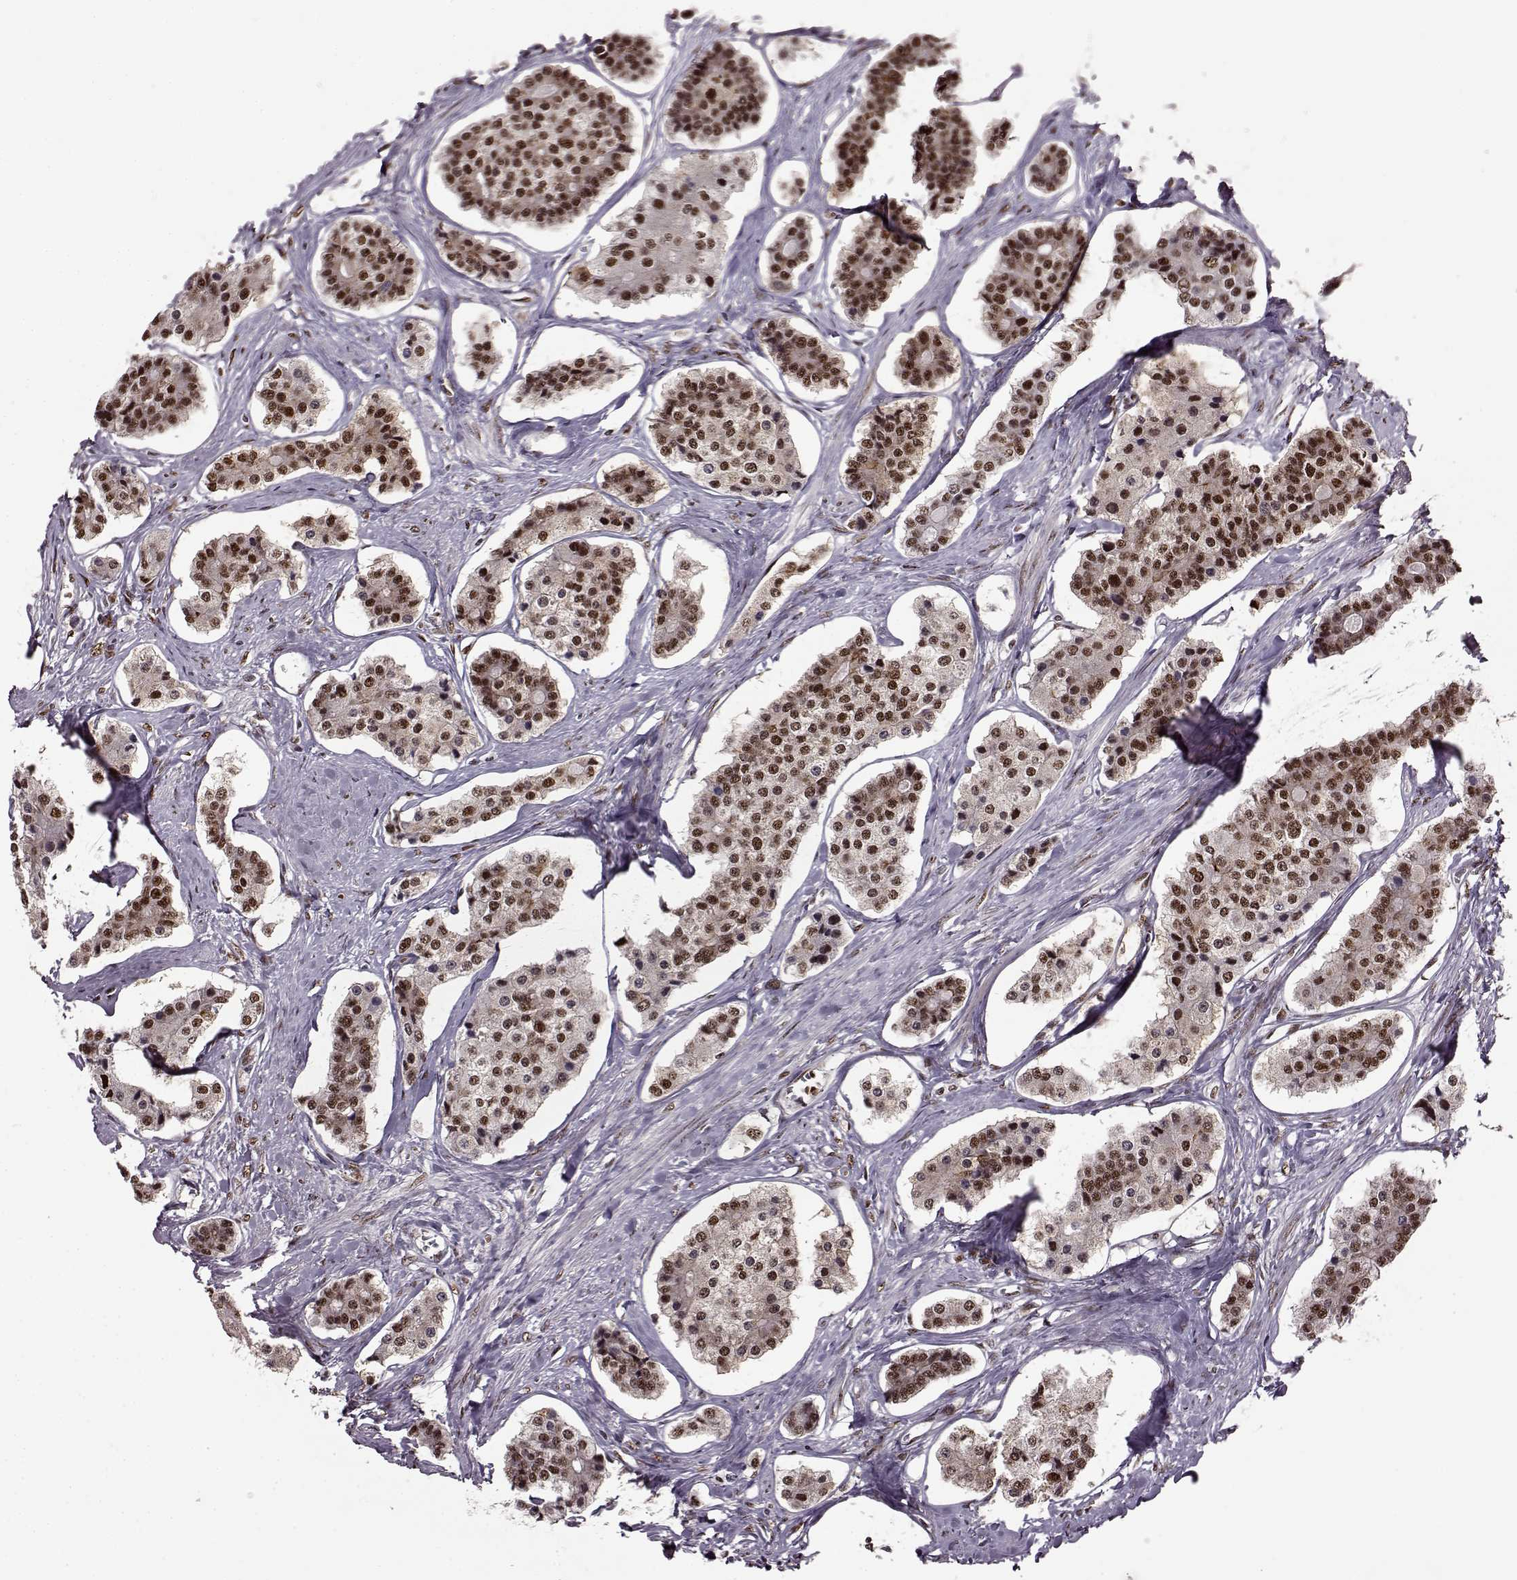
{"staining": {"intensity": "moderate", "quantity": ">75%", "location": "nuclear"}, "tissue": "carcinoid", "cell_type": "Tumor cells", "image_type": "cancer", "snomed": [{"axis": "morphology", "description": "Carcinoid, malignant, NOS"}, {"axis": "topography", "description": "Small intestine"}], "caption": "Carcinoid (malignant) was stained to show a protein in brown. There is medium levels of moderate nuclear expression in approximately >75% of tumor cells.", "gene": "FTO", "patient": {"sex": "female", "age": 65}}